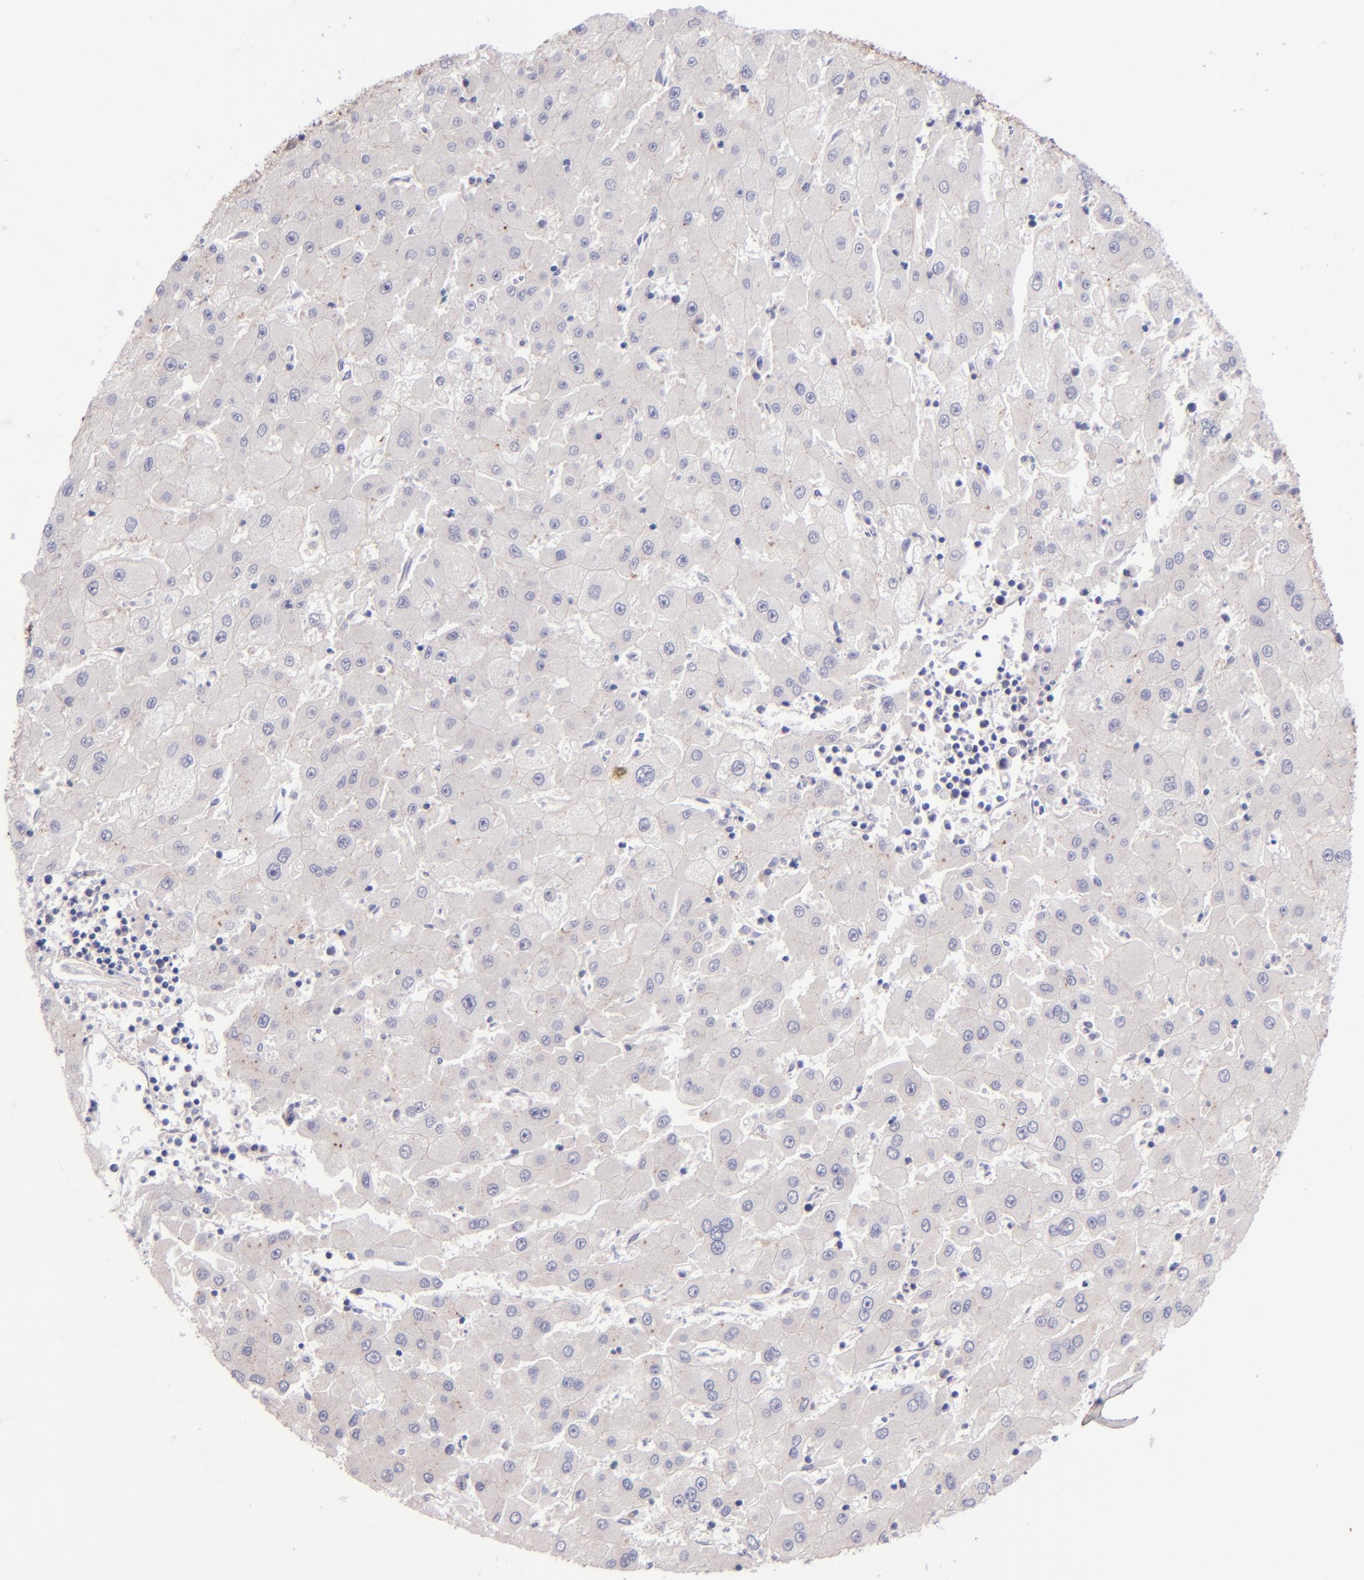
{"staining": {"intensity": "negative", "quantity": "none", "location": "none"}, "tissue": "liver cancer", "cell_type": "Tumor cells", "image_type": "cancer", "snomed": [{"axis": "morphology", "description": "Carcinoma, Hepatocellular, NOS"}, {"axis": "topography", "description": "Liver"}], "caption": "IHC of human liver hepatocellular carcinoma shows no positivity in tumor cells. (DAB (3,3'-diaminobenzidine) immunohistochemistry (IHC) visualized using brightfield microscopy, high magnification).", "gene": "SHC1", "patient": {"sex": "male", "age": 72}}